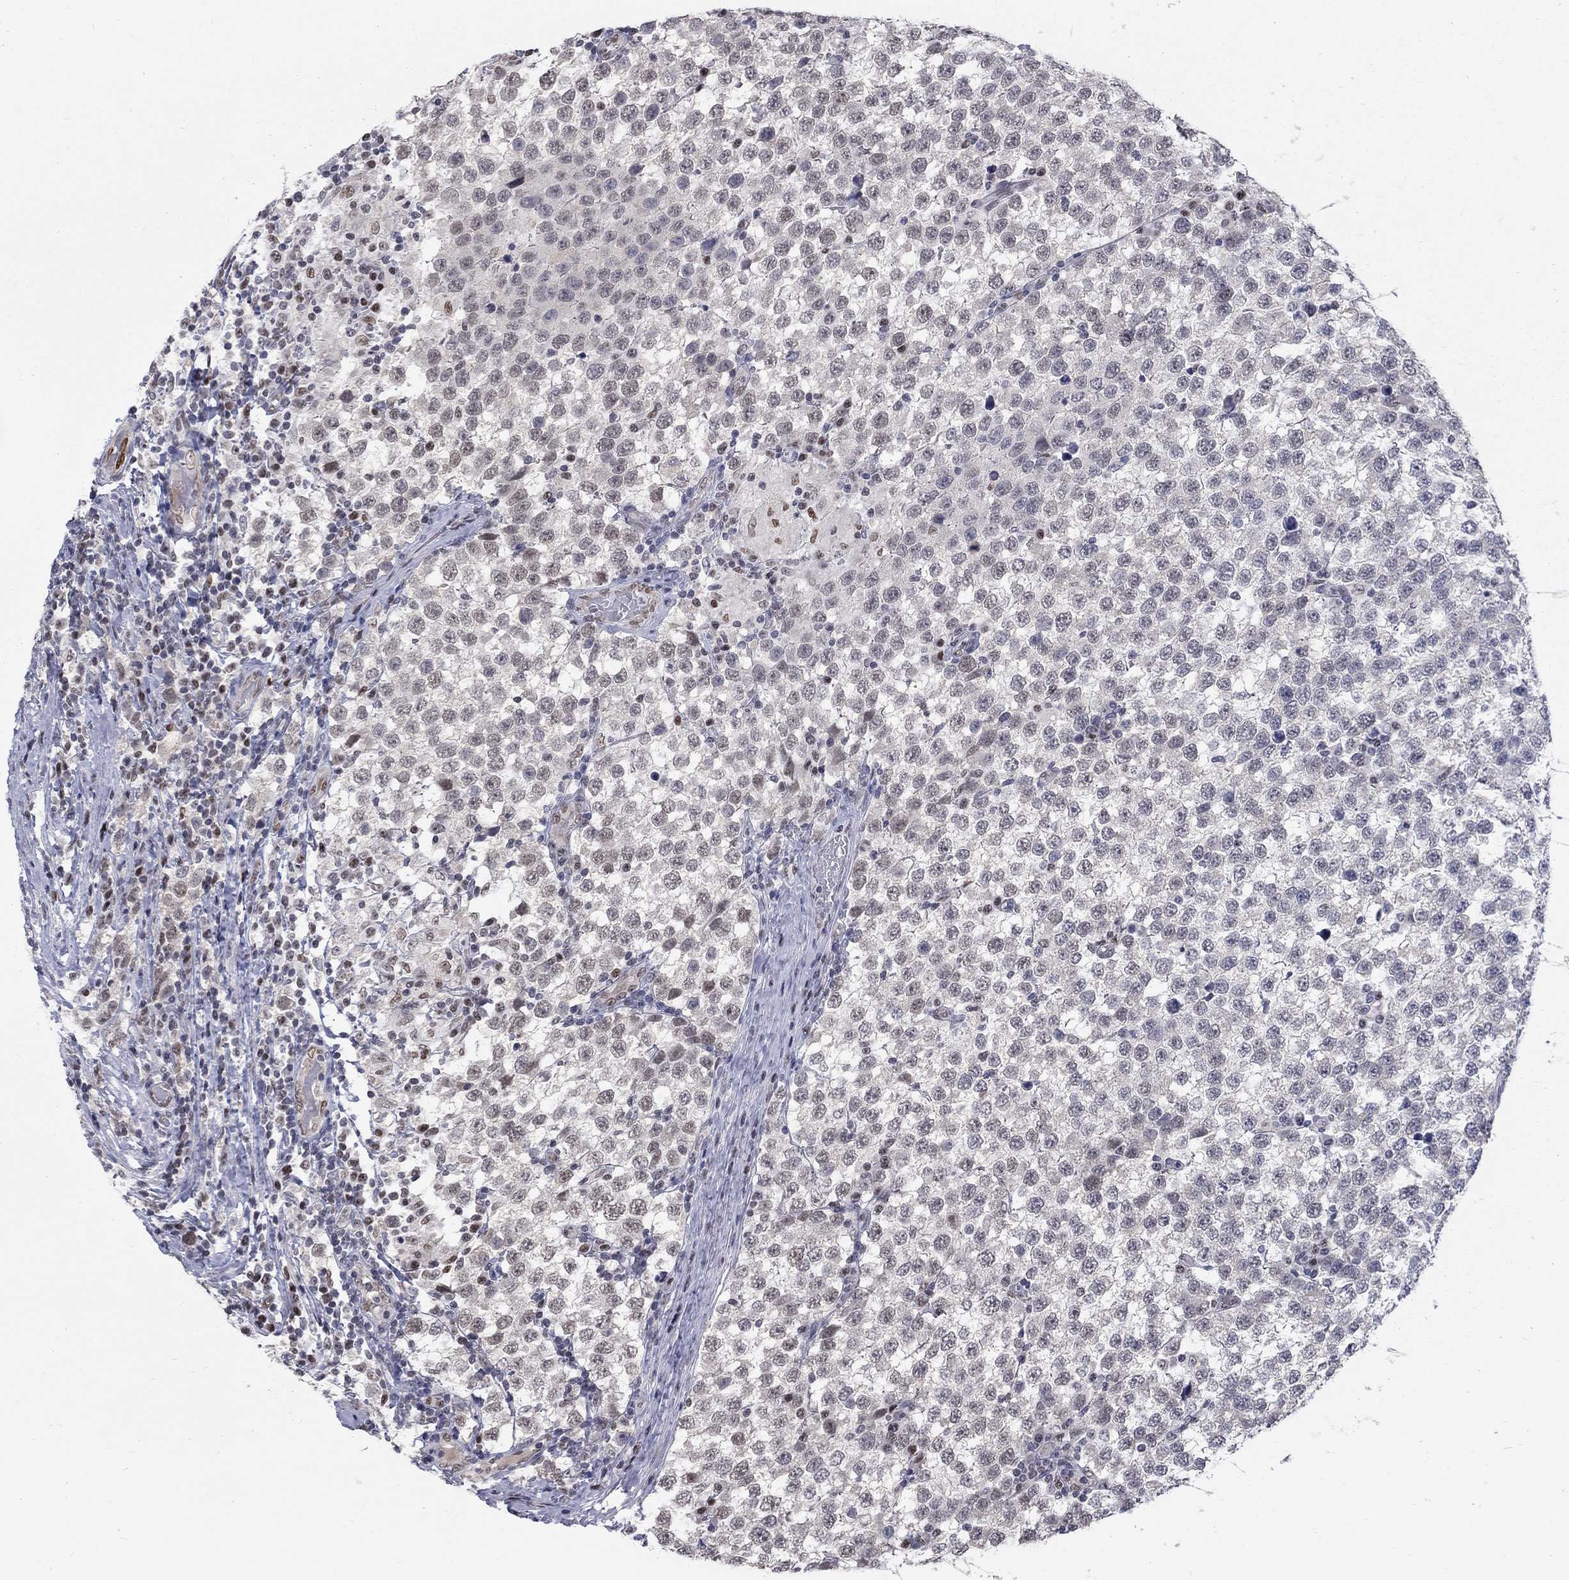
{"staining": {"intensity": "negative", "quantity": "none", "location": "none"}, "tissue": "testis cancer", "cell_type": "Tumor cells", "image_type": "cancer", "snomed": [{"axis": "morphology", "description": "Seminoma, NOS"}, {"axis": "topography", "description": "Testis"}], "caption": "The histopathology image demonstrates no staining of tumor cells in testis seminoma.", "gene": "GCFC2", "patient": {"sex": "male", "age": 34}}